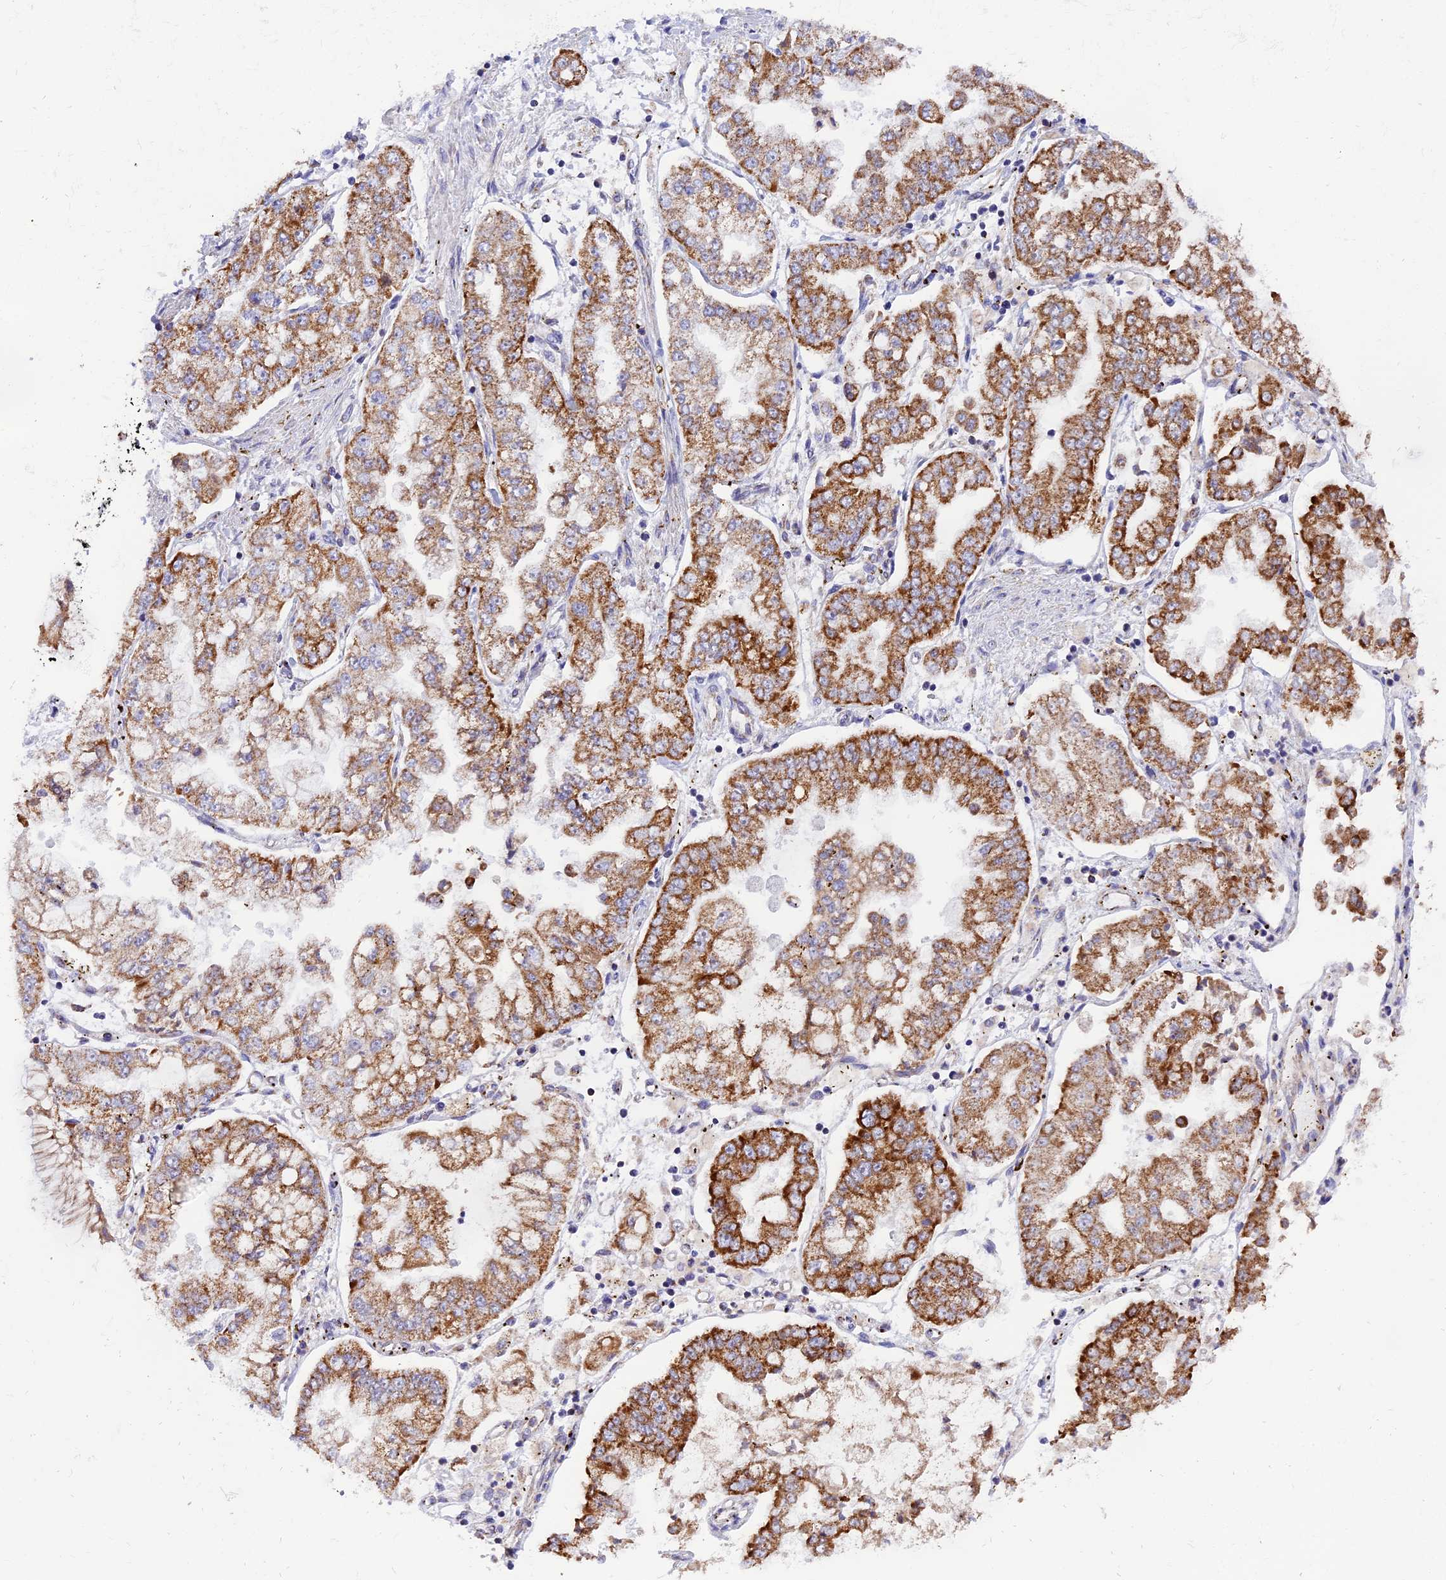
{"staining": {"intensity": "moderate", "quantity": ">75%", "location": "cytoplasmic/membranous"}, "tissue": "stomach cancer", "cell_type": "Tumor cells", "image_type": "cancer", "snomed": [{"axis": "morphology", "description": "Adenocarcinoma, NOS"}, {"axis": "topography", "description": "Stomach"}], "caption": "A medium amount of moderate cytoplasmic/membranous positivity is seen in about >75% of tumor cells in adenocarcinoma (stomach) tissue.", "gene": "MRPS34", "patient": {"sex": "male", "age": 76}}